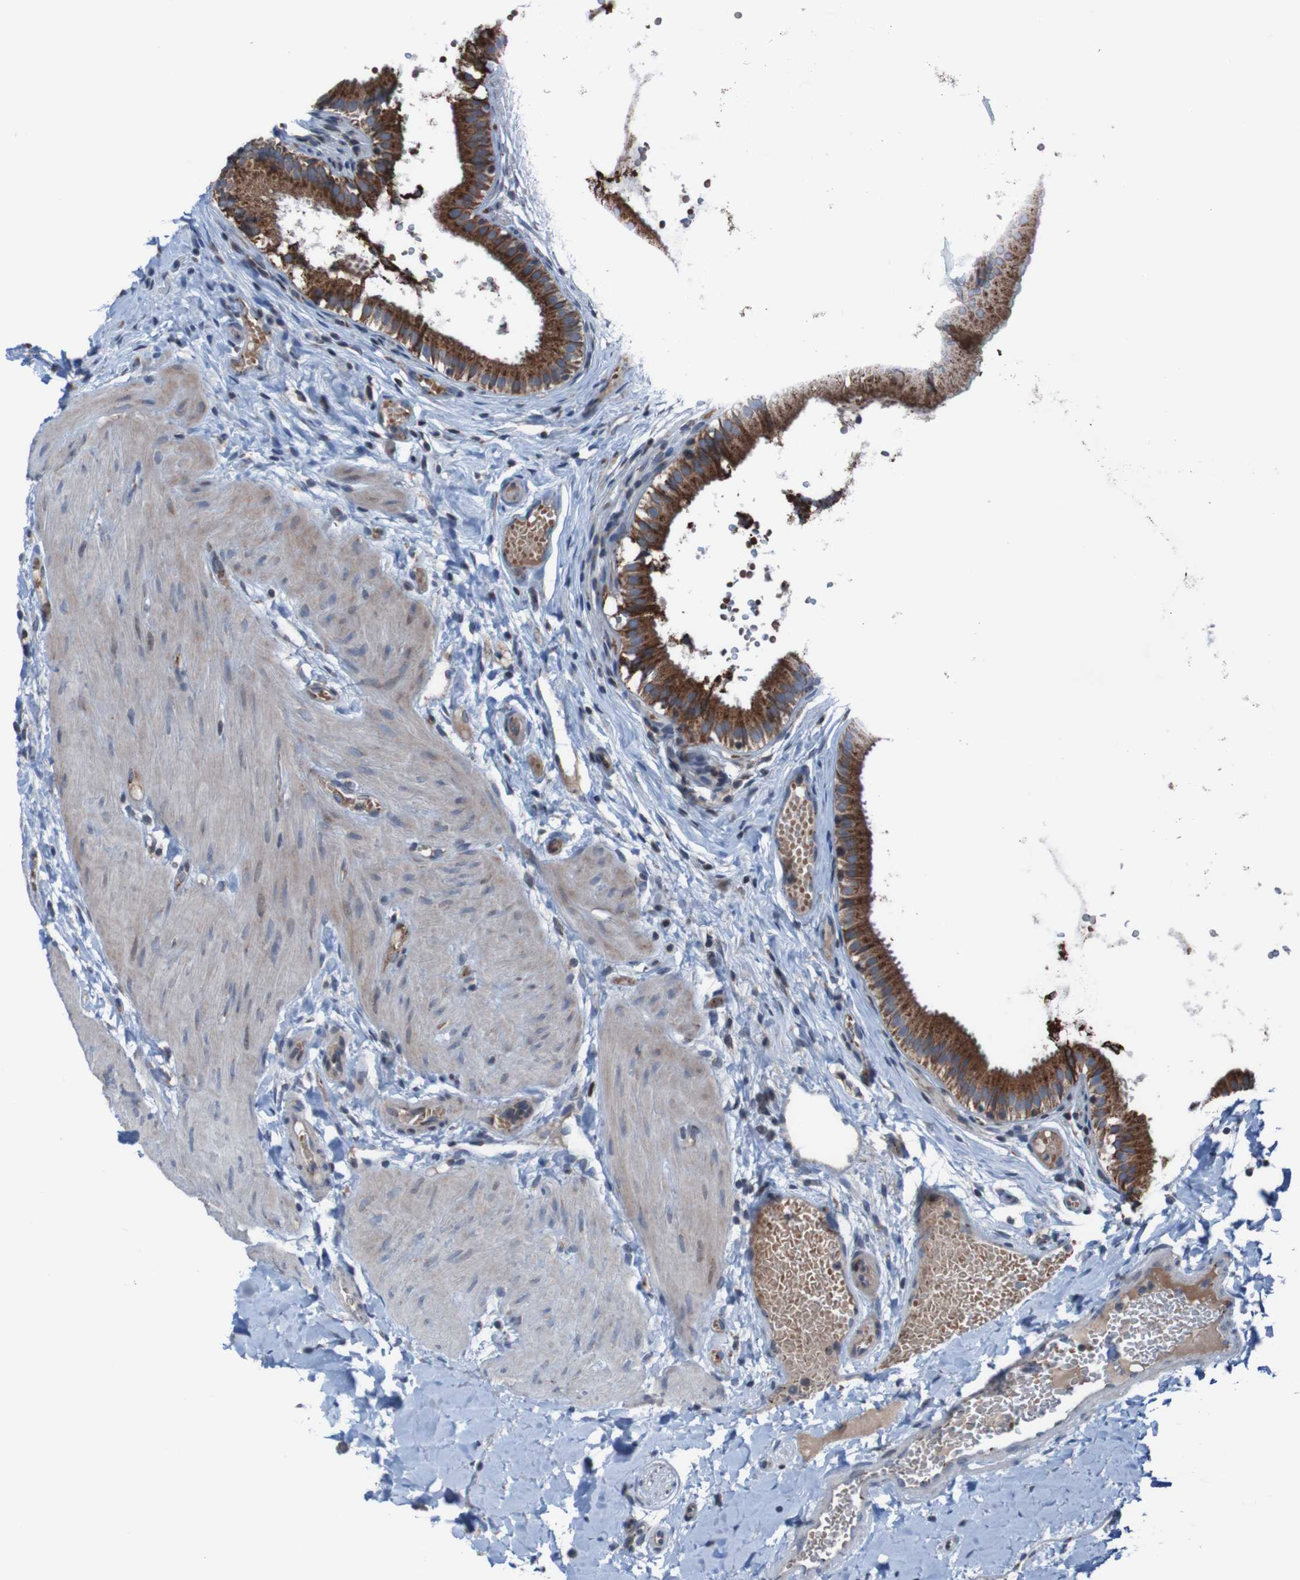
{"staining": {"intensity": "strong", "quantity": ">75%", "location": "cytoplasmic/membranous"}, "tissue": "gallbladder", "cell_type": "Glandular cells", "image_type": "normal", "snomed": [{"axis": "morphology", "description": "Normal tissue, NOS"}, {"axis": "topography", "description": "Gallbladder"}], "caption": "The image shows immunohistochemical staining of unremarkable gallbladder. There is strong cytoplasmic/membranous positivity is identified in approximately >75% of glandular cells.", "gene": "UNG", "patient": {"sex": "female", "age": 26}}